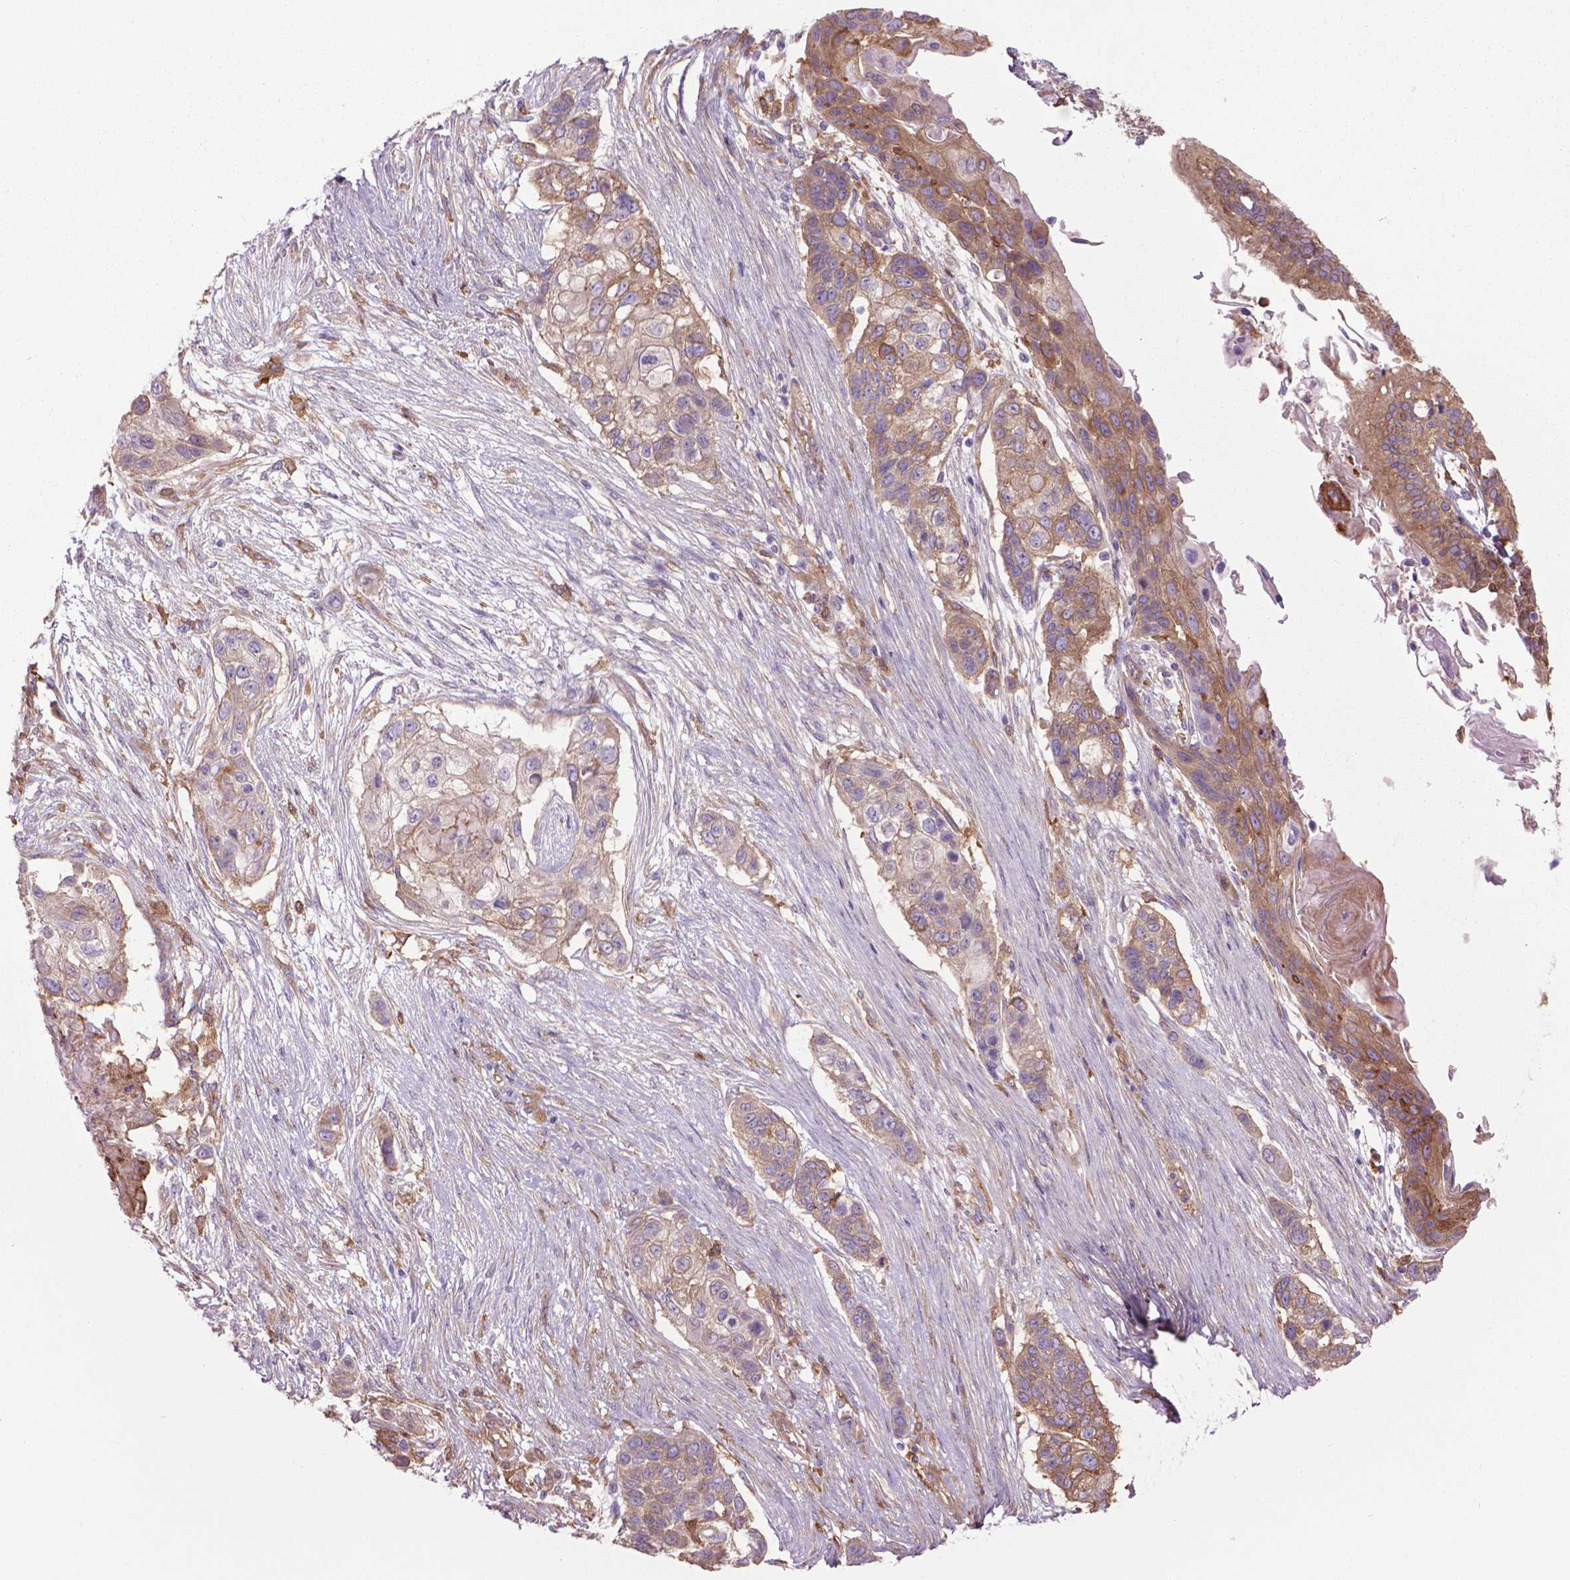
{"staining": {"intensity": "moderate", "quantity": "25%-75%", "location": "cytoplasmic/membranous"}, "tissue": "lung cancer", "cell_type": "Tumor cells", "image_type": "cancer", "snomed": [{"axis": "morphology", "description": "Squamous cell carcinoma, NOS"}, {"axis": "topography", "description": "Lung"}], "caption": "Protein staining shows moderate cytoplasmic/membranous expression in approximately 25%-75% of tumor cells in lung squamous cell carcinoma.", "gene": "CORO1B", "patient": {"sex": "male", "age": 69}}